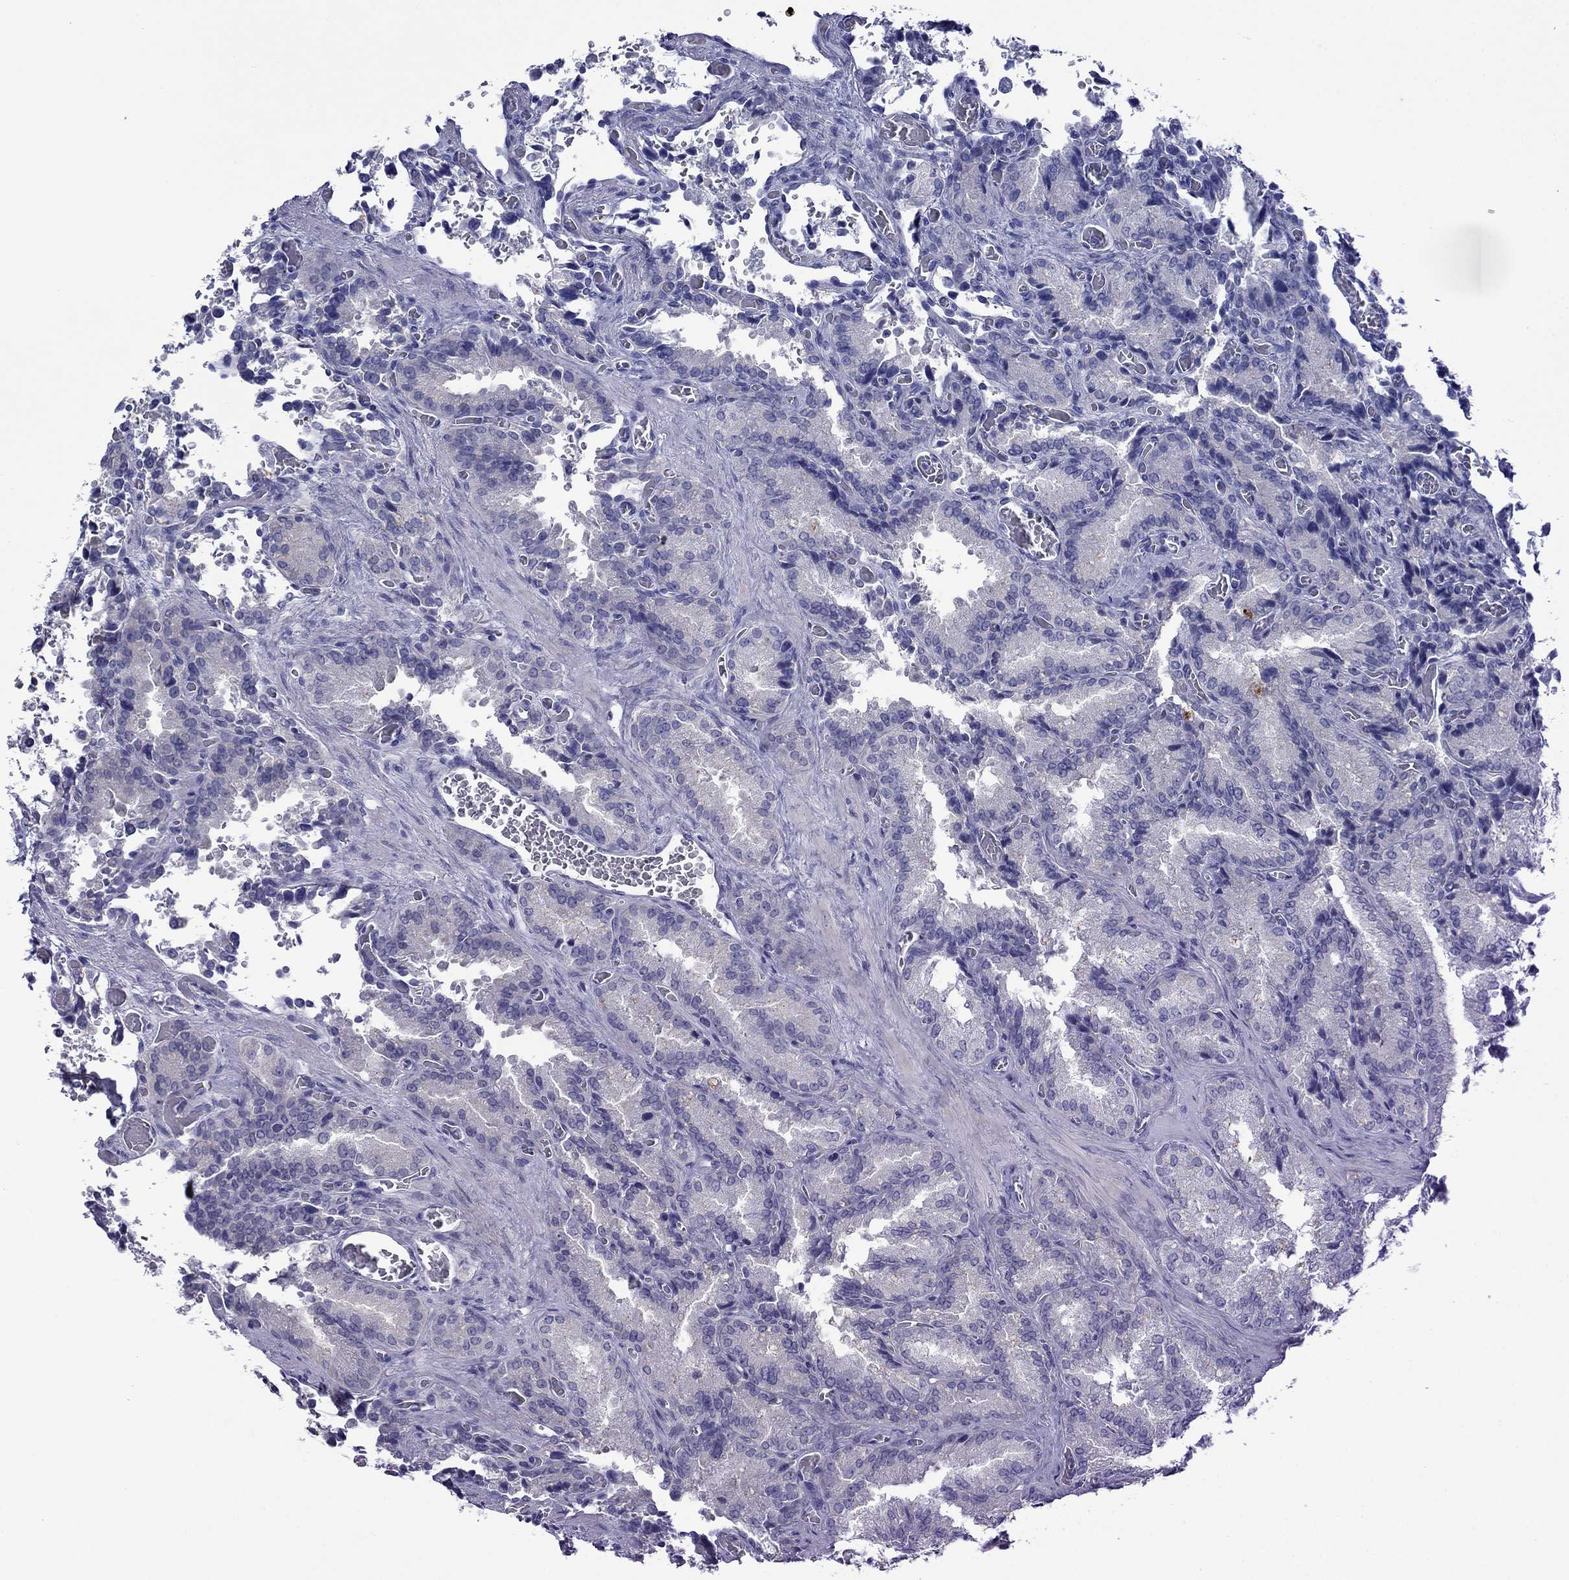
{"staining": {"intensity": "negative", "quantity": "none", "location": "none"}, "tissue": "seminal vesicle", "cell_type": "Glandular cells", "image_type": "normal", "snomed": [{"axis": "morphology", "description": "Normal tissue, NOS"}, {"axis": "topography", "description": "Seminal veicle"}], "caption": "Immunohistochemistry (IHC) photomicrograph of normal seminal vesicle stained for a protein (brown), which reveals no positivity in glandular cells.", "gene": "MYO15A", "patient": {"sex": "male", "age": 37}}